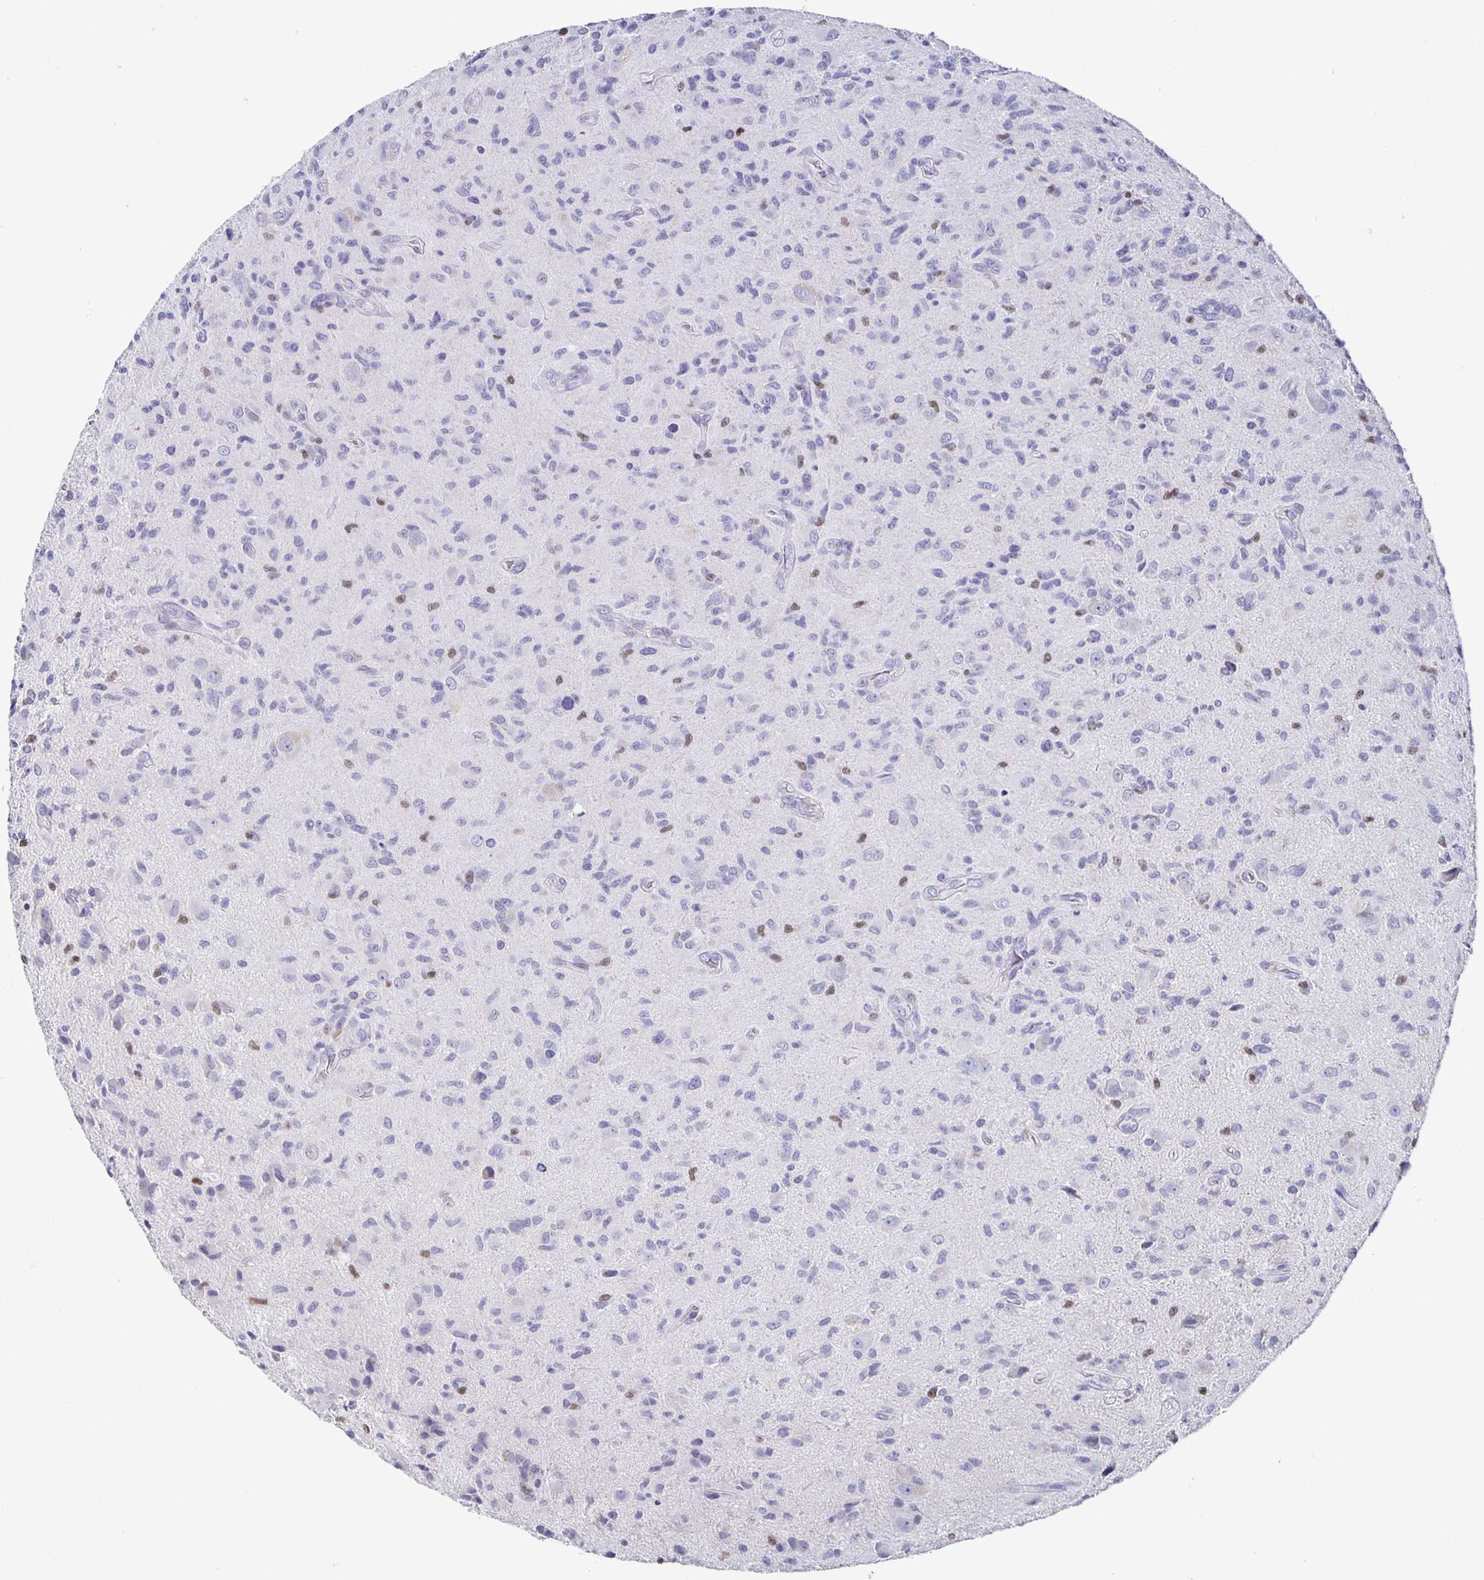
{"staining": {"intensity": "weak", "quantity": "<25%", "location": "nuclear"}, "tissue": "glioma", "cell_type": "Tumor cells", "image_type": "cancer", "snomed": [{"axis": "morphology", "description": "Glioma, malignant, High grade"}, {"axis": "topography", "description": "Brain"}], "caption": "An image of glioma stained for a protein demonstrates no brown staining in tumor cells. (DAB immunohistochemistry, high magnification).", "gene": "RUNX2", "patient": {"sex": "female", "age": 65}}